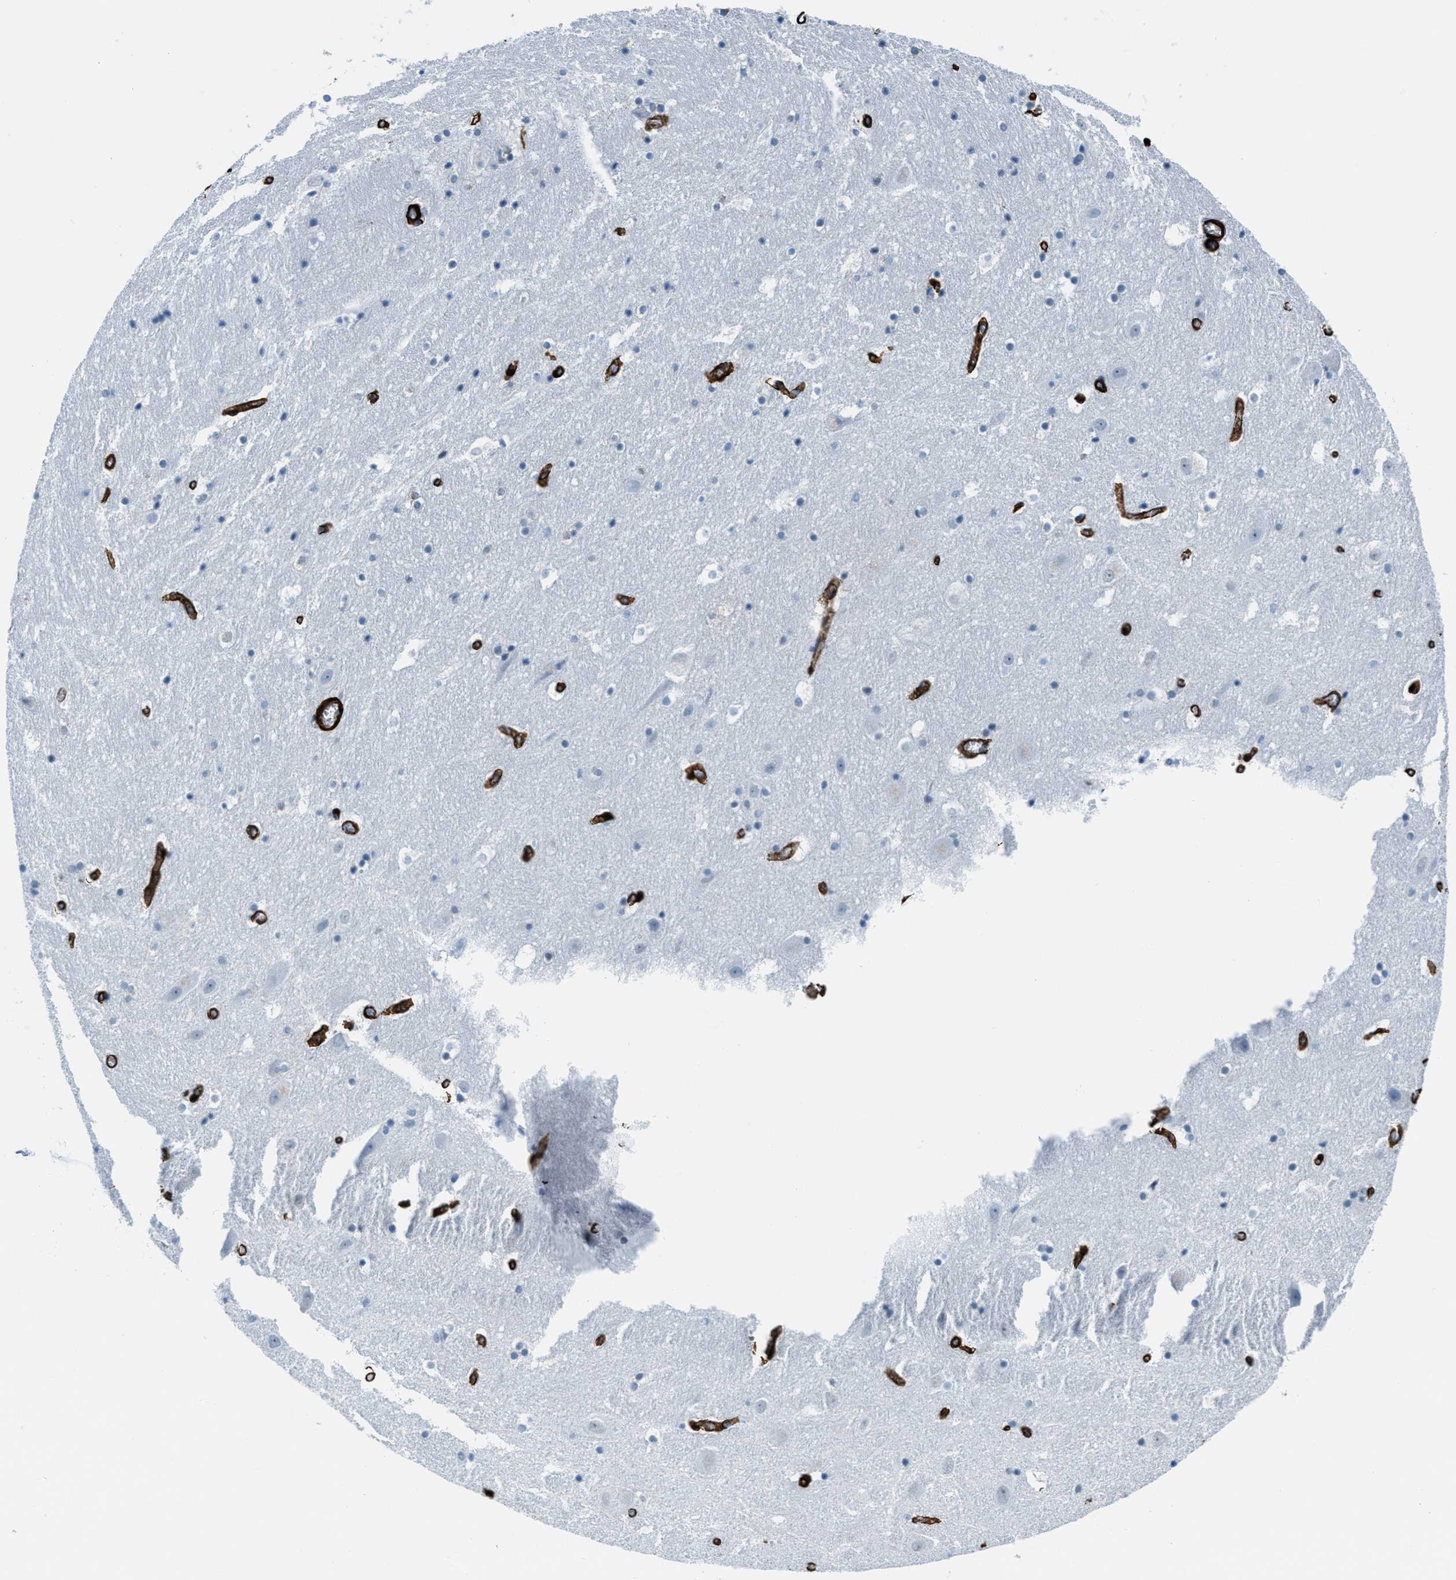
{"staining": {"intensity": "negative", "quantity": "none", "location": "none"}, "tissue": "hippocampus", "cell_type": "Glial cells", "image_type": "normal", "snomed": [{"axis": "morphology", "description": "Normal tissue, NOS"}, {"axis": "topography", "description": "Hippocampus"}], "caption": "Immunohistochemistry micrograph of unremarkable hippocampus stained for a protein (brown), which reveals no positivity in glial cells. (Immunohistochemistry (ihc), brightfield microscopy, high magnification).", "gene": "CALD1", "patient": {"sex": "male", "age": 45}}